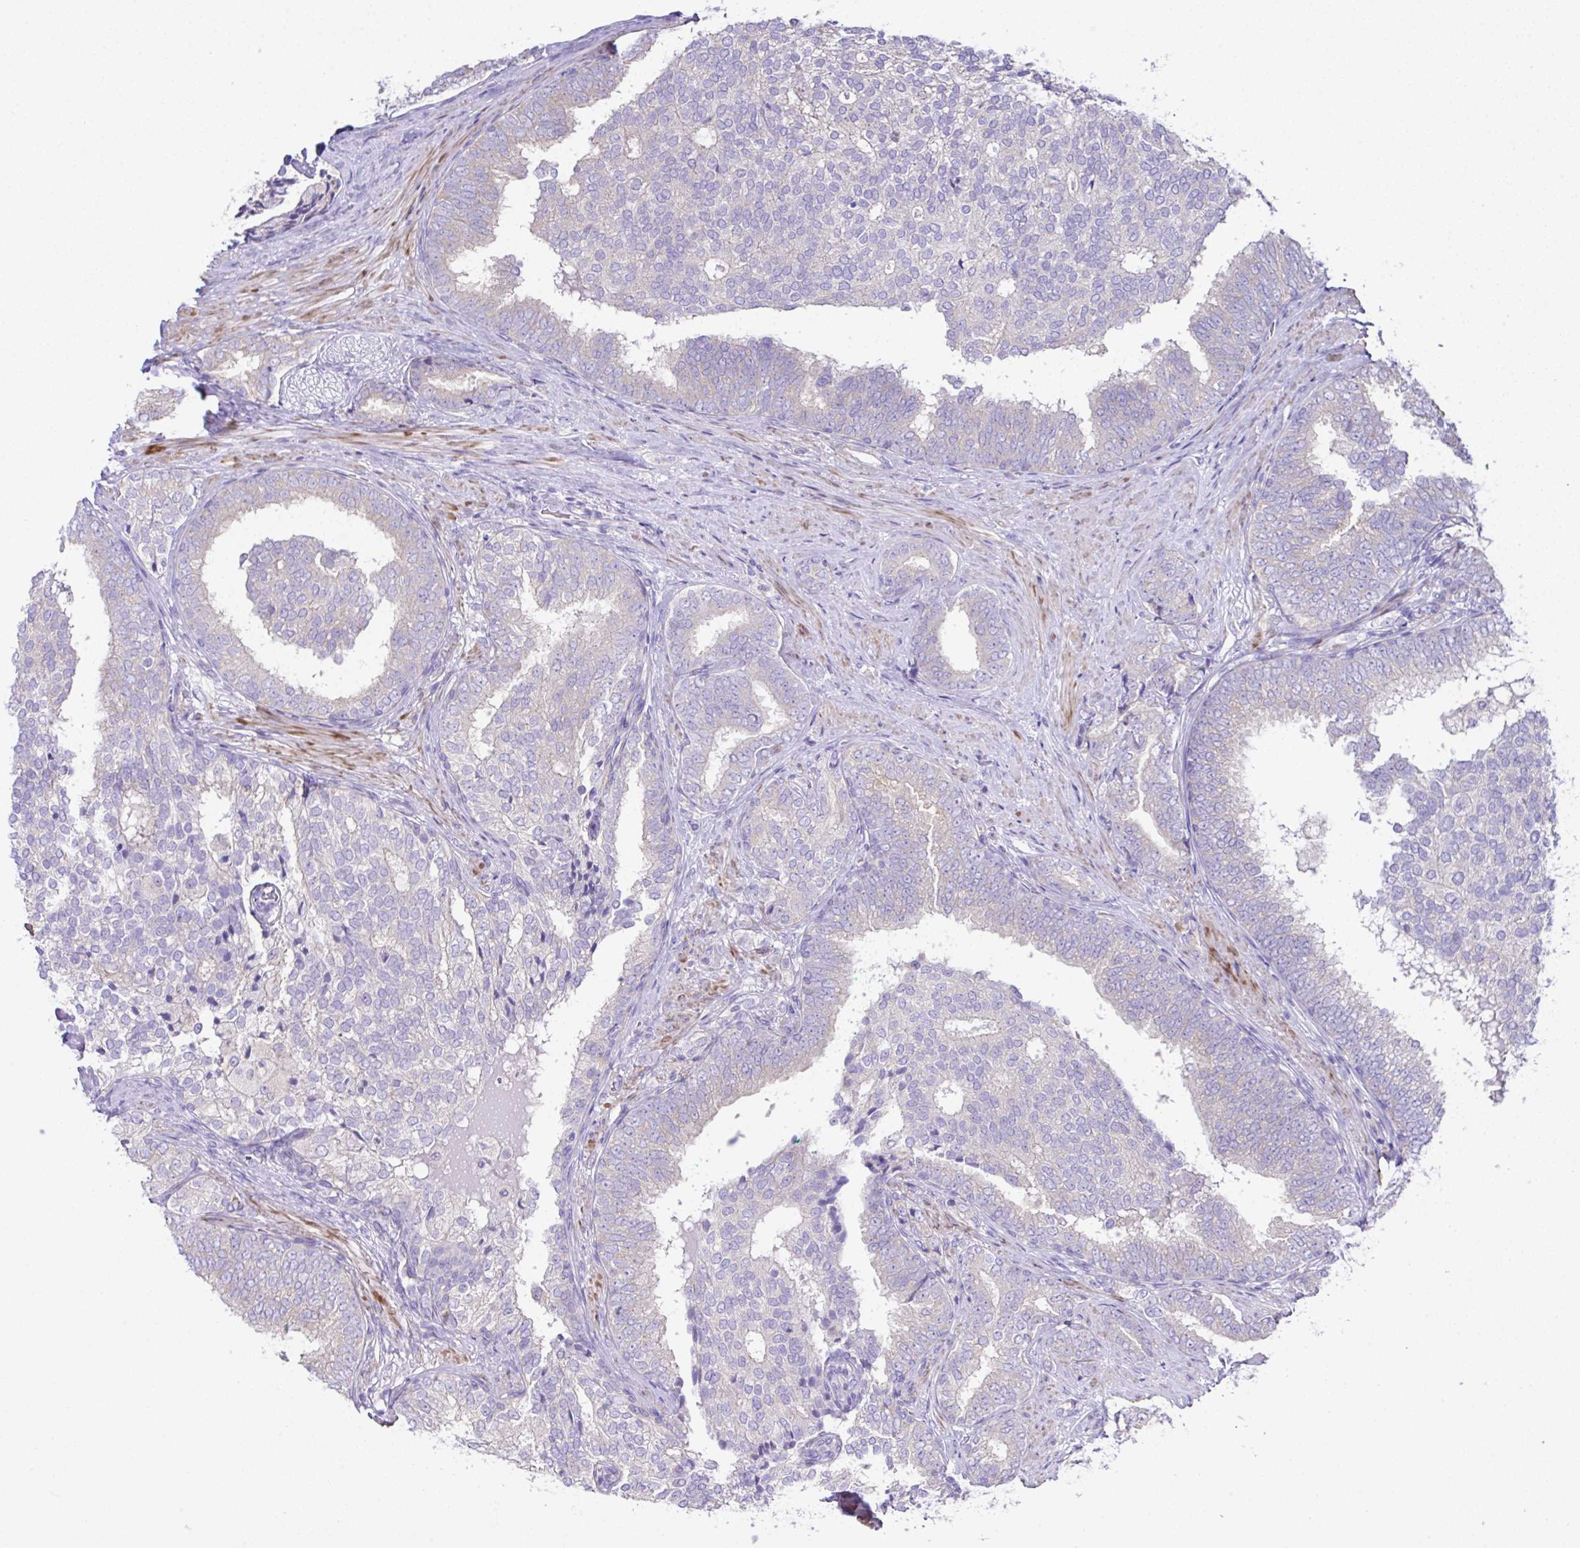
{"staining": {"intensity": "negative", "quantity": "none", "location": "none"}, "tissue": "prostate cancer", "cell_type": "Tumor cells", "image_type": "cancer", "snomed": [{"axis": "morphology", "description": "Adenocarcinoma, High grade"}, {"axis": "topography", "description": "Prostate"}], "caption": "IHC photomicrograph of human prostate cancer (high-grade adenocarcinoma) stained for a protein (brown), which exhibits no expression in tumor cells.", "gene": "OR4P4", "patient": {"sex": "male", "age": 72}}